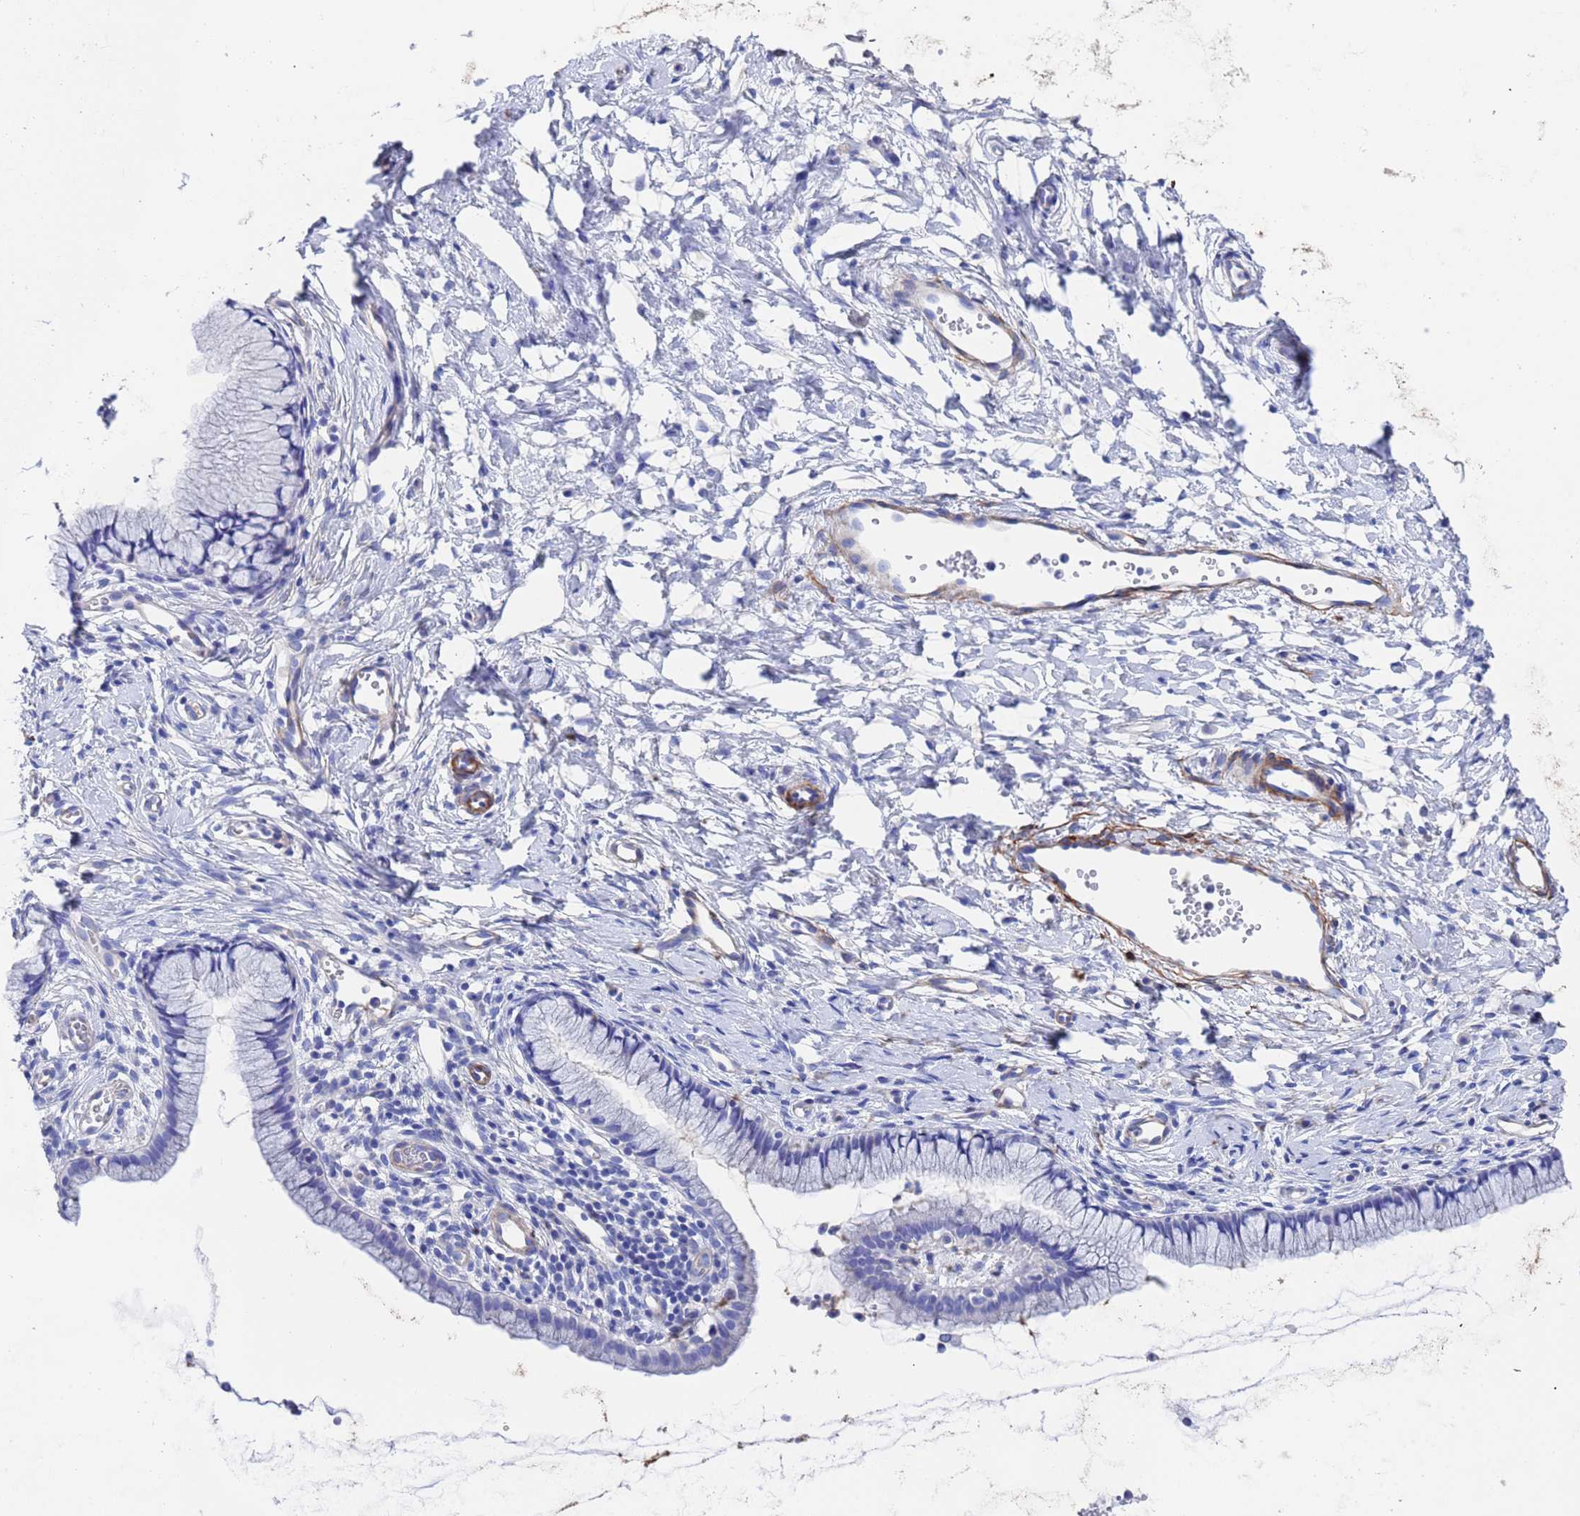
{"staining": {"intensity": "negative", "quantity": "none", "location": "none"}, "tissue": "cervix", "cell_type": "Glandular cells", "image_type": "normal", "snomed": [{"axis": "morphology", "description": "Normal tissue, NOS"}, {"axis": "topography", "description": "Cervix"}], "caption": "Glandular cells are negative for brown protein staining in normal cervix. The staining was performed using DAB to visualize the protein expression in brown, while the nuclei were stained in blue with hematoxylin (Magnification: 20x).", "gene": "CST1", "patient": {"sex": "female", "age": 40}}